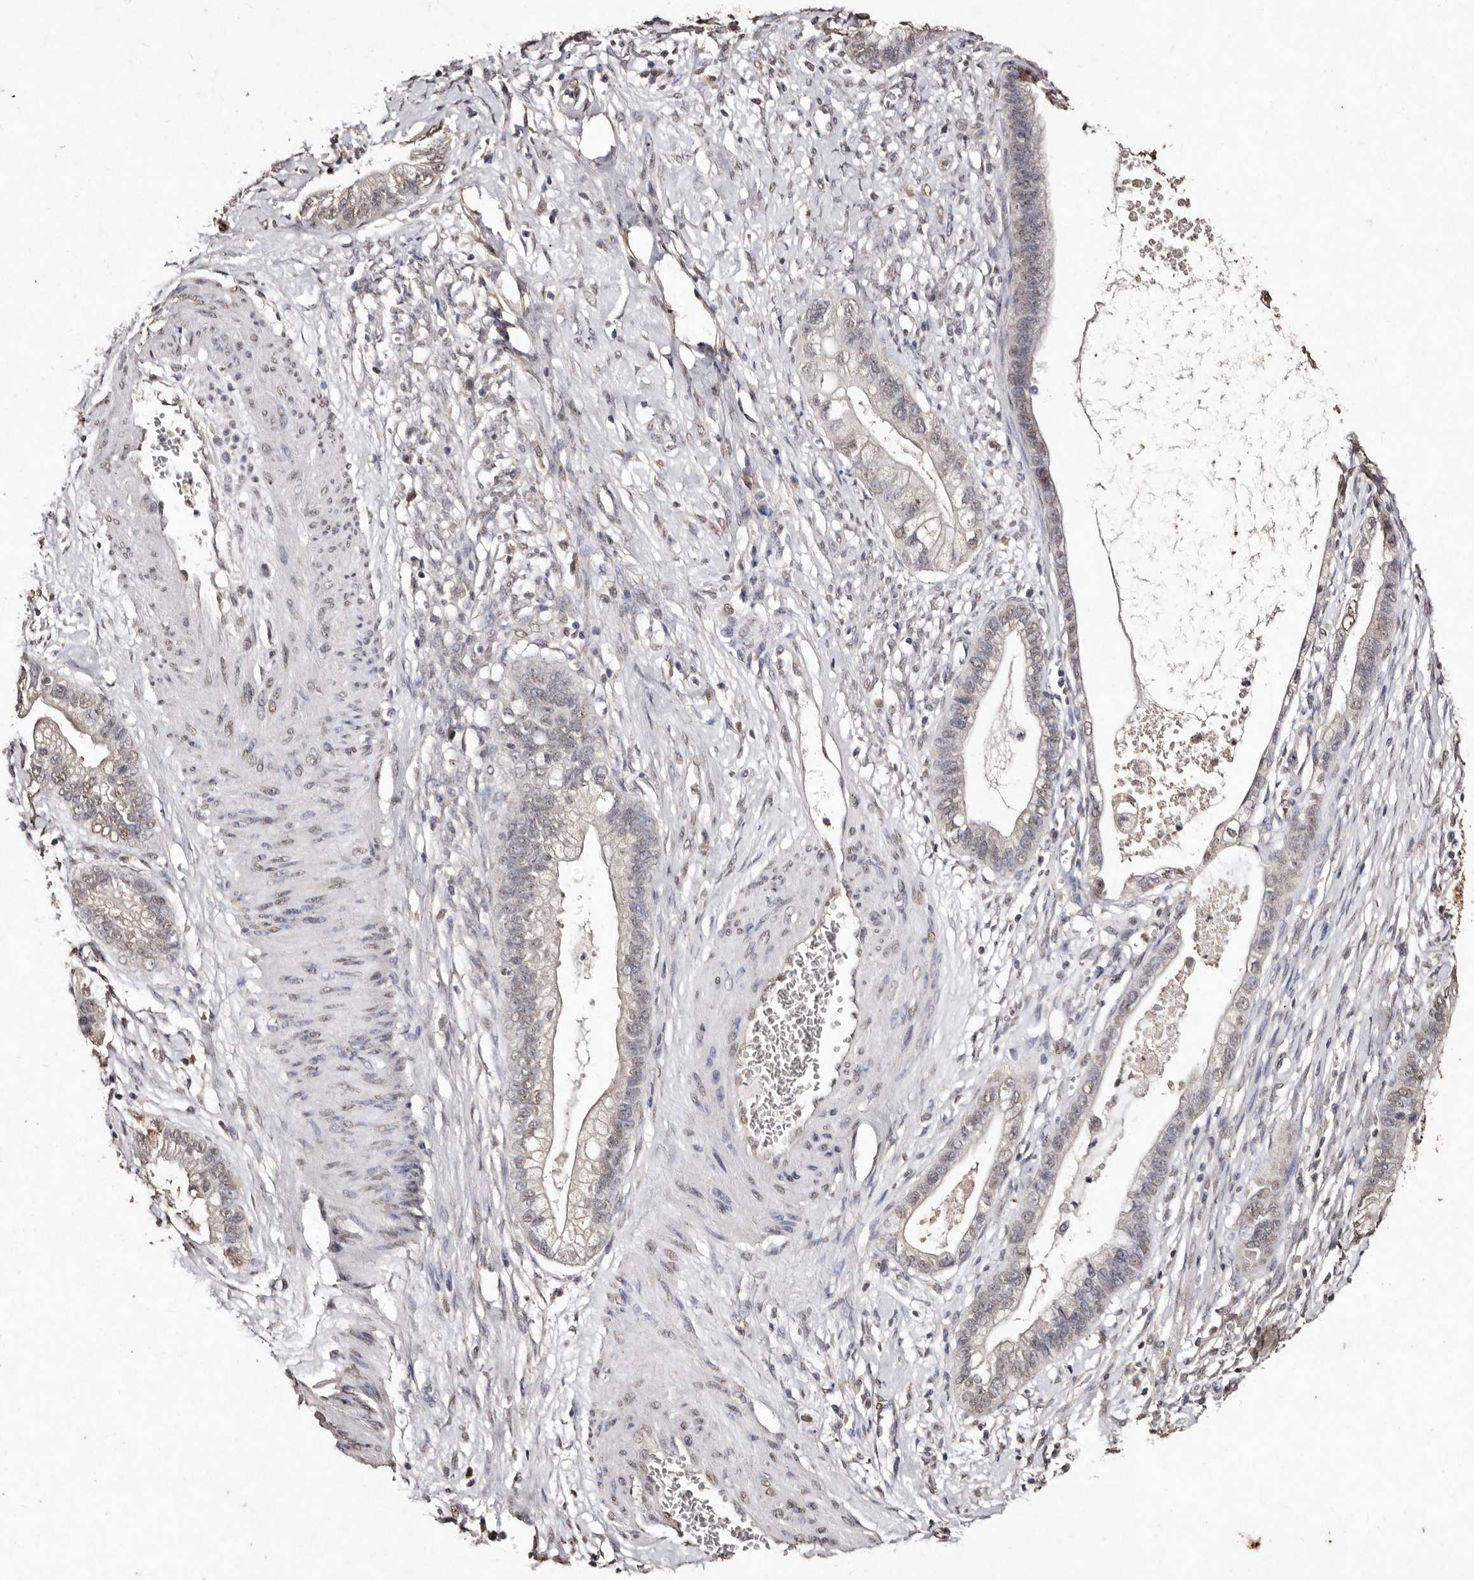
{"staining": {"intensity": "moderate", "quantity": "25%-75%", "location": "nuclear"}, "tissue": "cervical cancer", "cell_type": "Tumor cells", "image_type": "cancer", "snomed": [{"axis": "morphology", "description": "Adenocarcinoma, NOS"}, {"axis": "topography", "description": "Cervix"}], "caption": "Immunohistochemistry (IHC) micrograph of human cervical adenocarcinoma stained for a protein (brown), which reveals medium levels of moderate nuclear positivity in approximately 25%-75% of tumor cells.", "gene": "ERBB4", "patient": {"sex": "female", "age": 44}}